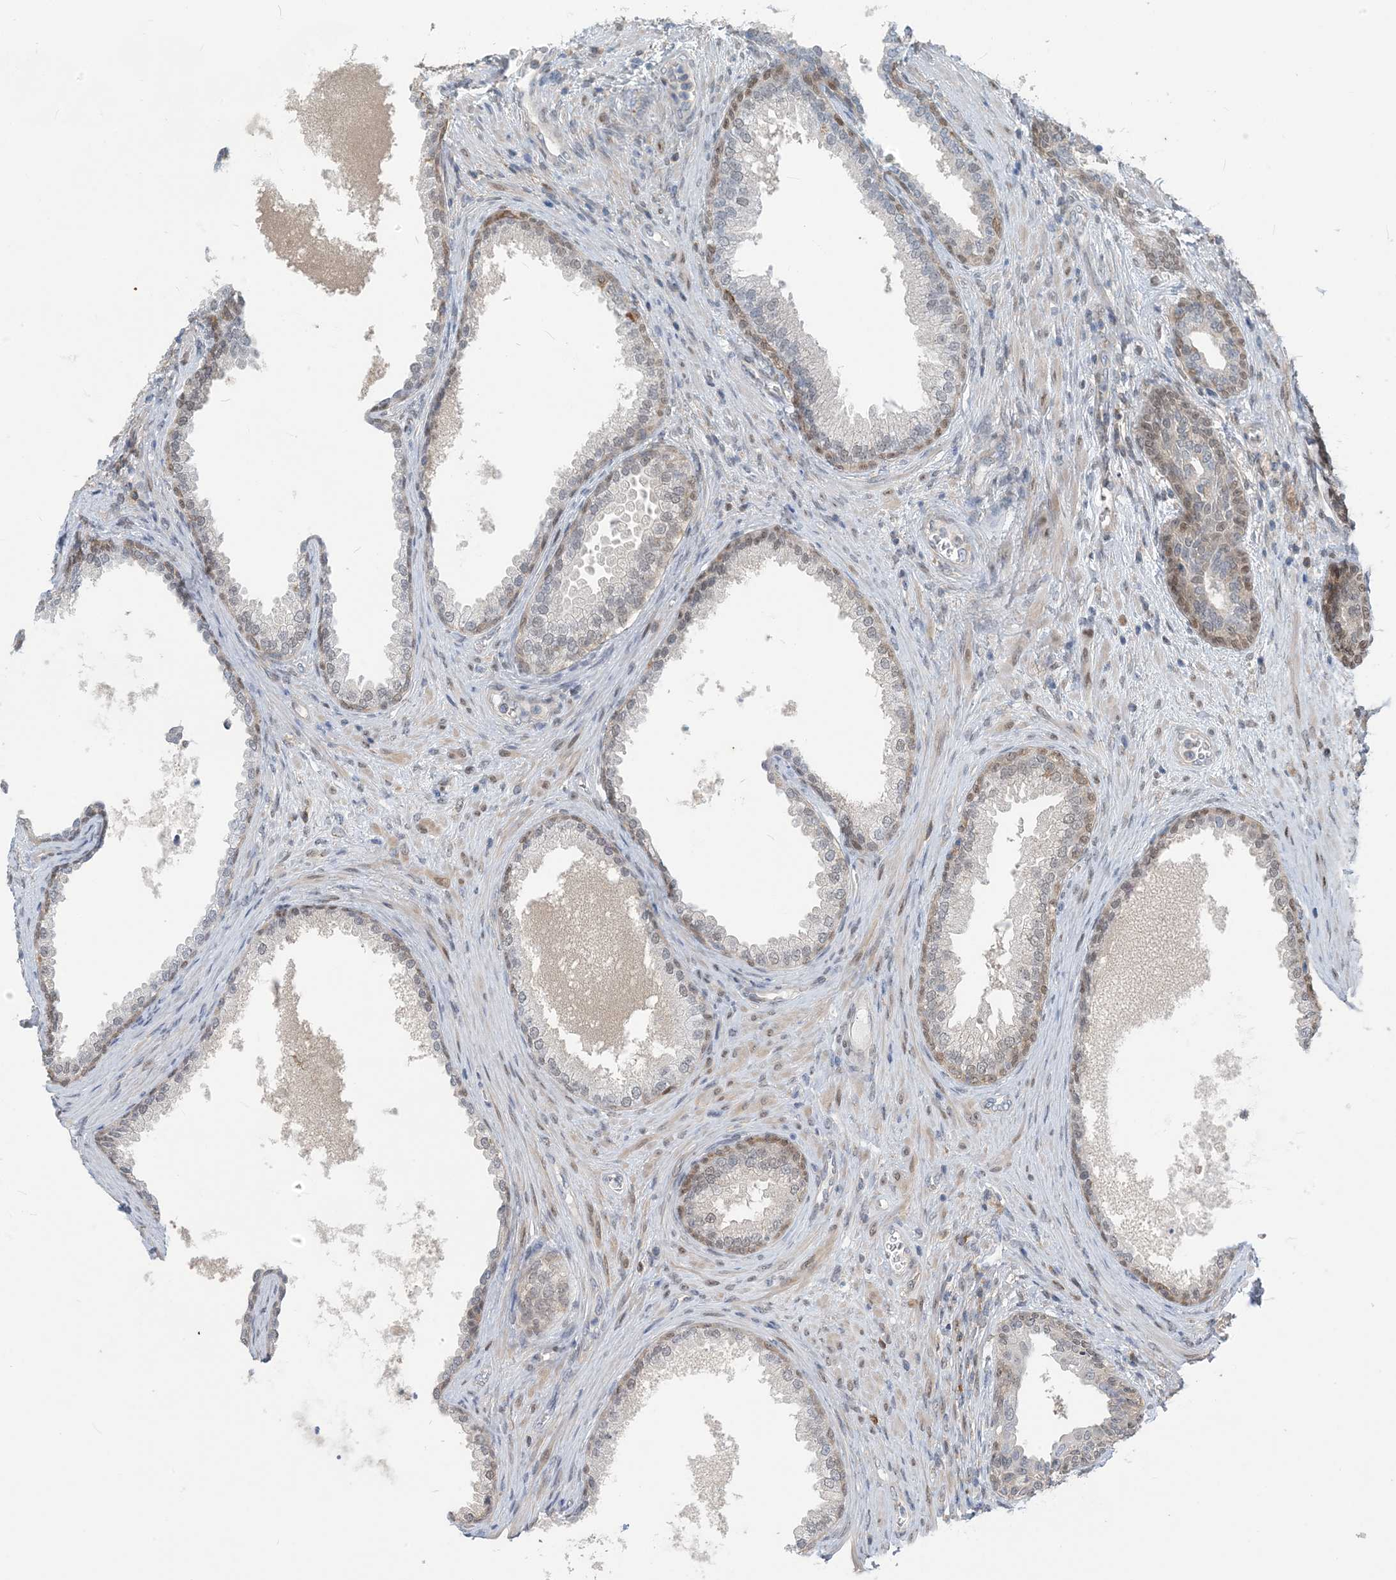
{"staining": {"intensity": "moderate", "quantity": "<25%", "location": "nuclear"}, "tissue": "prostate", "cell_type": "Glandular cells", "image_type": "normal", "snomed": [{"axis": "morphology", "description": "Normal tissue, NOS"}, {"axis": "topography", "description": "Prostate"}], "caption": "Protein staining demonstrates moderate nuclear expression in about <25% of glandular cells in normal prostate. The staining is performed using DAB brown chromogen to label protein expression. The nuclei are counter-stained blue using hematoxylin.", "gene": "ZC3H12A", "patient": {"sex": "male", "age": 76}}